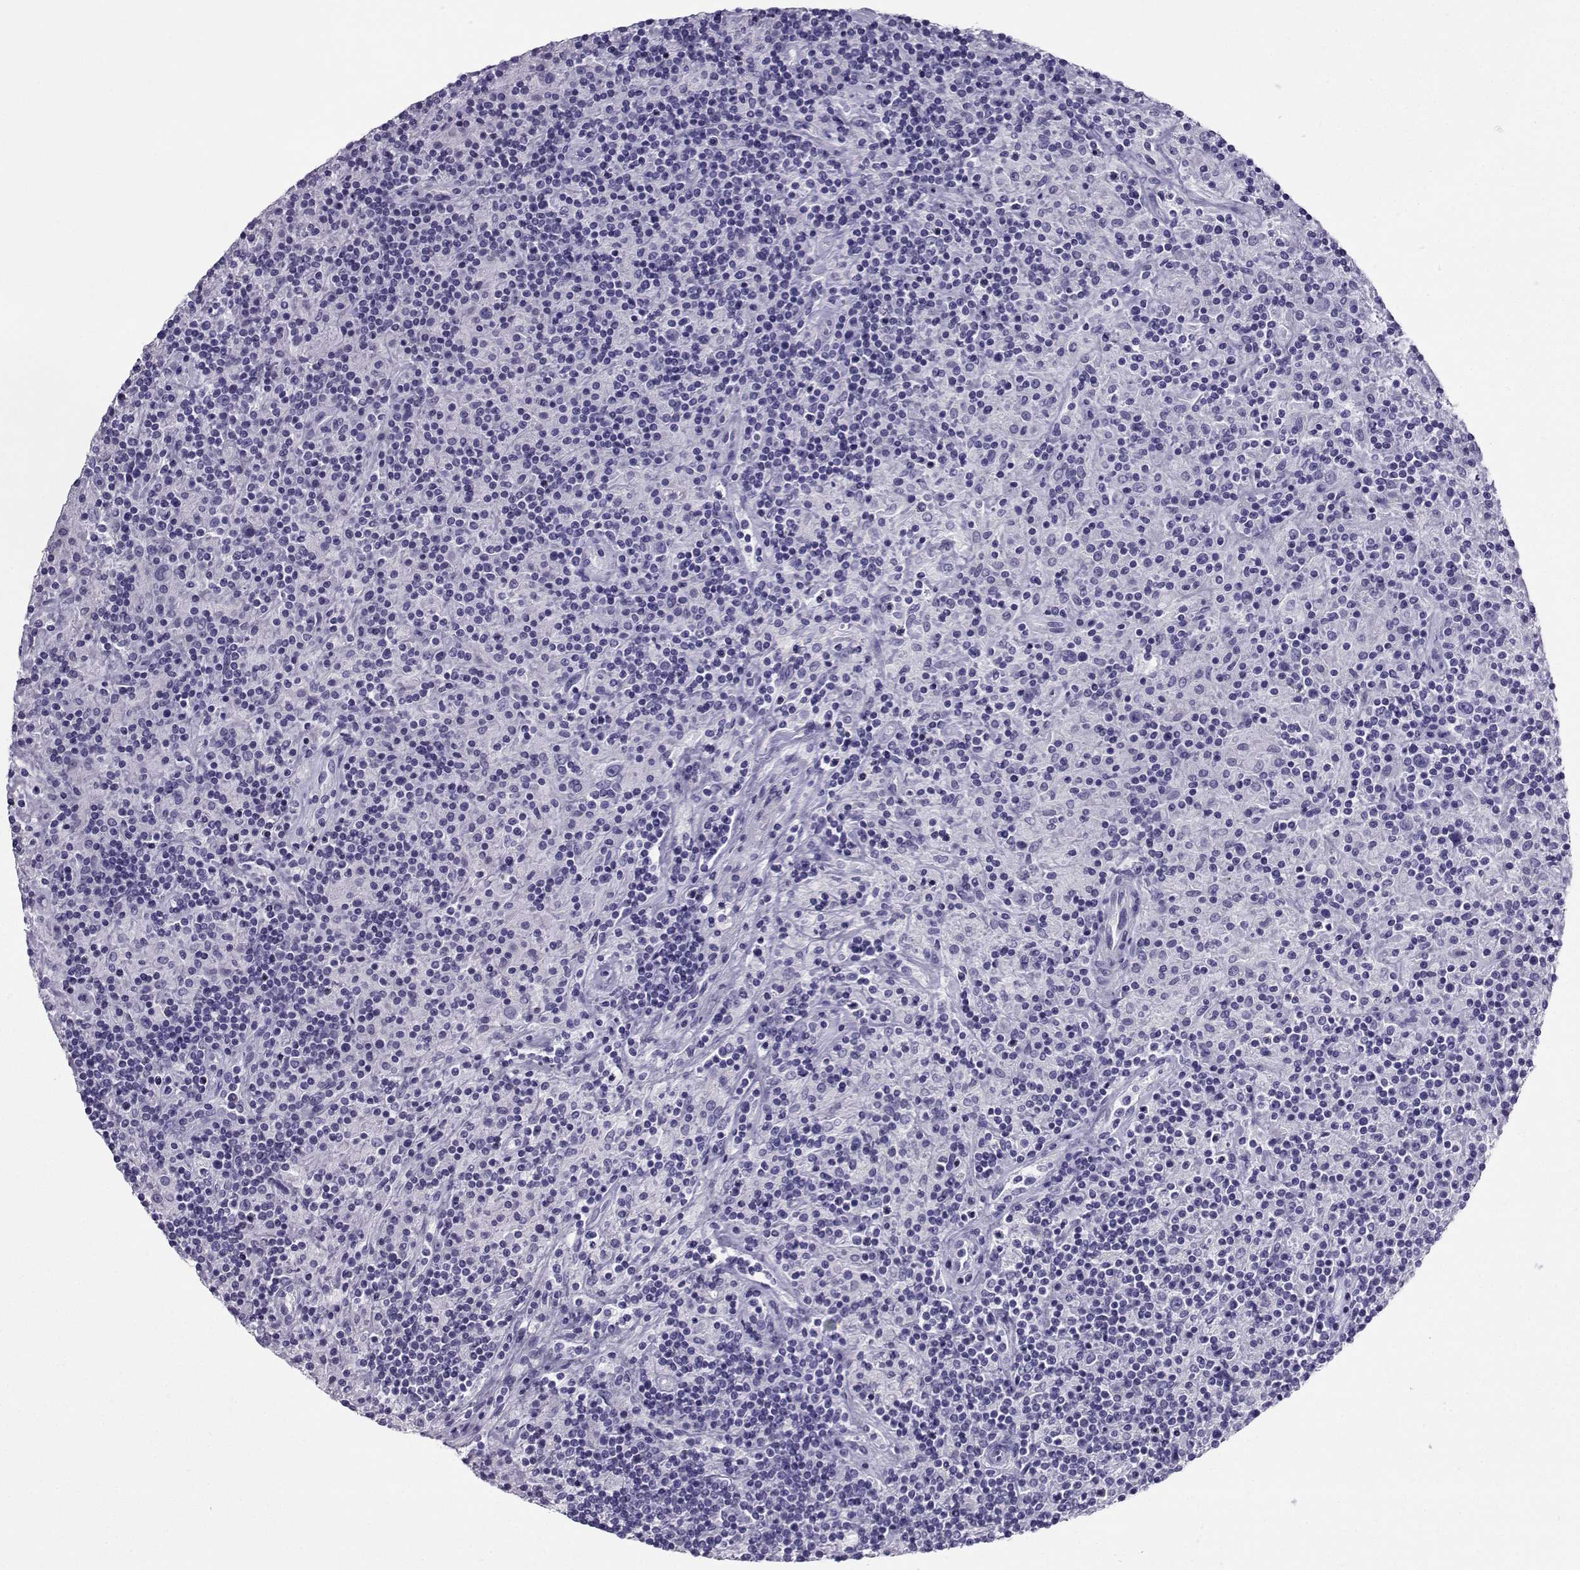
{"staining": {"intensity": "negative", "quantity": "none", "location": "none"}, "tissue": "lymphoma", "cell_type": "Tumor cells", "image_type": "cancer", "snomed": [{"axis": "morphology", "description": "Hodgkin's disease, NOS"}, {"axis": "topography", "description": "Lymph node"}], "caption": "High power microscopy histopathology image of an immunohistochemistry (IHC) histopathology image of Hodgkin's disease, revealing no significant positivity in tumor cells. Brightfield microscopy of immunohistochemistry (IHC) stained with DAB (3,3'-diaminobenzidine) (brown) and hematoxylin (blue), captured at high magnification.", "gene": "CD109", "patient": {"sex": "male", "age": 70}}